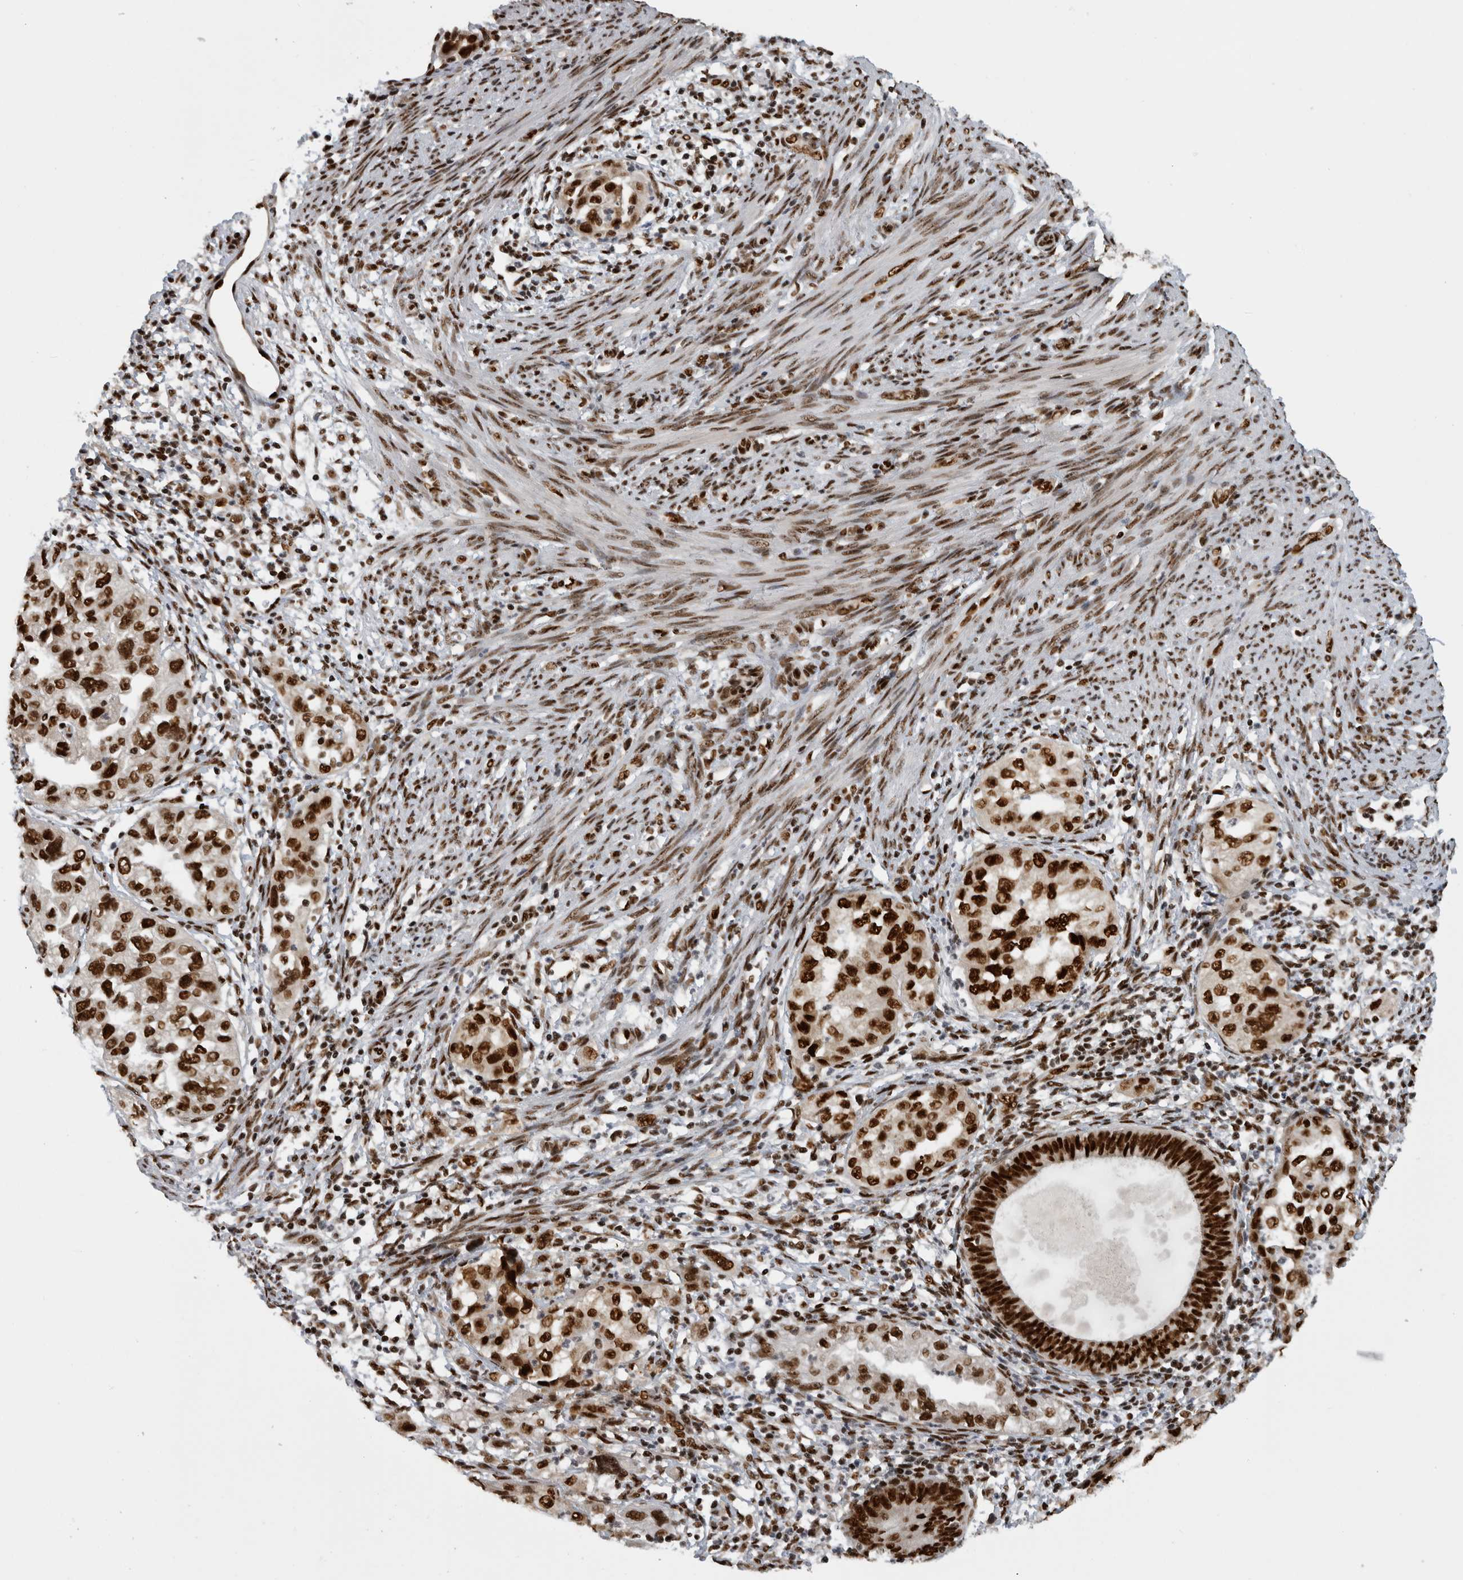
{"staining": {"intensity": "strong", "quantity": ">75%", "location": "nuclear"}, "tissue": "endometrial cancer", "cell_type": "Tumor cells", "image_type": "cancer", "snomed": [{"axis": "morphology", "description": "Adenocarcinoma, NOS"}, {"axis": "topography", "description": "Endometrium"}], "caption": "There is high levels of strong nuclear staining in tumor cells of endometrial cancer, as demonstrated by immunohistochemical staining (brown color).", "gene": "ZSCAN2", "patient": {"sex": "female", "age": 85}}